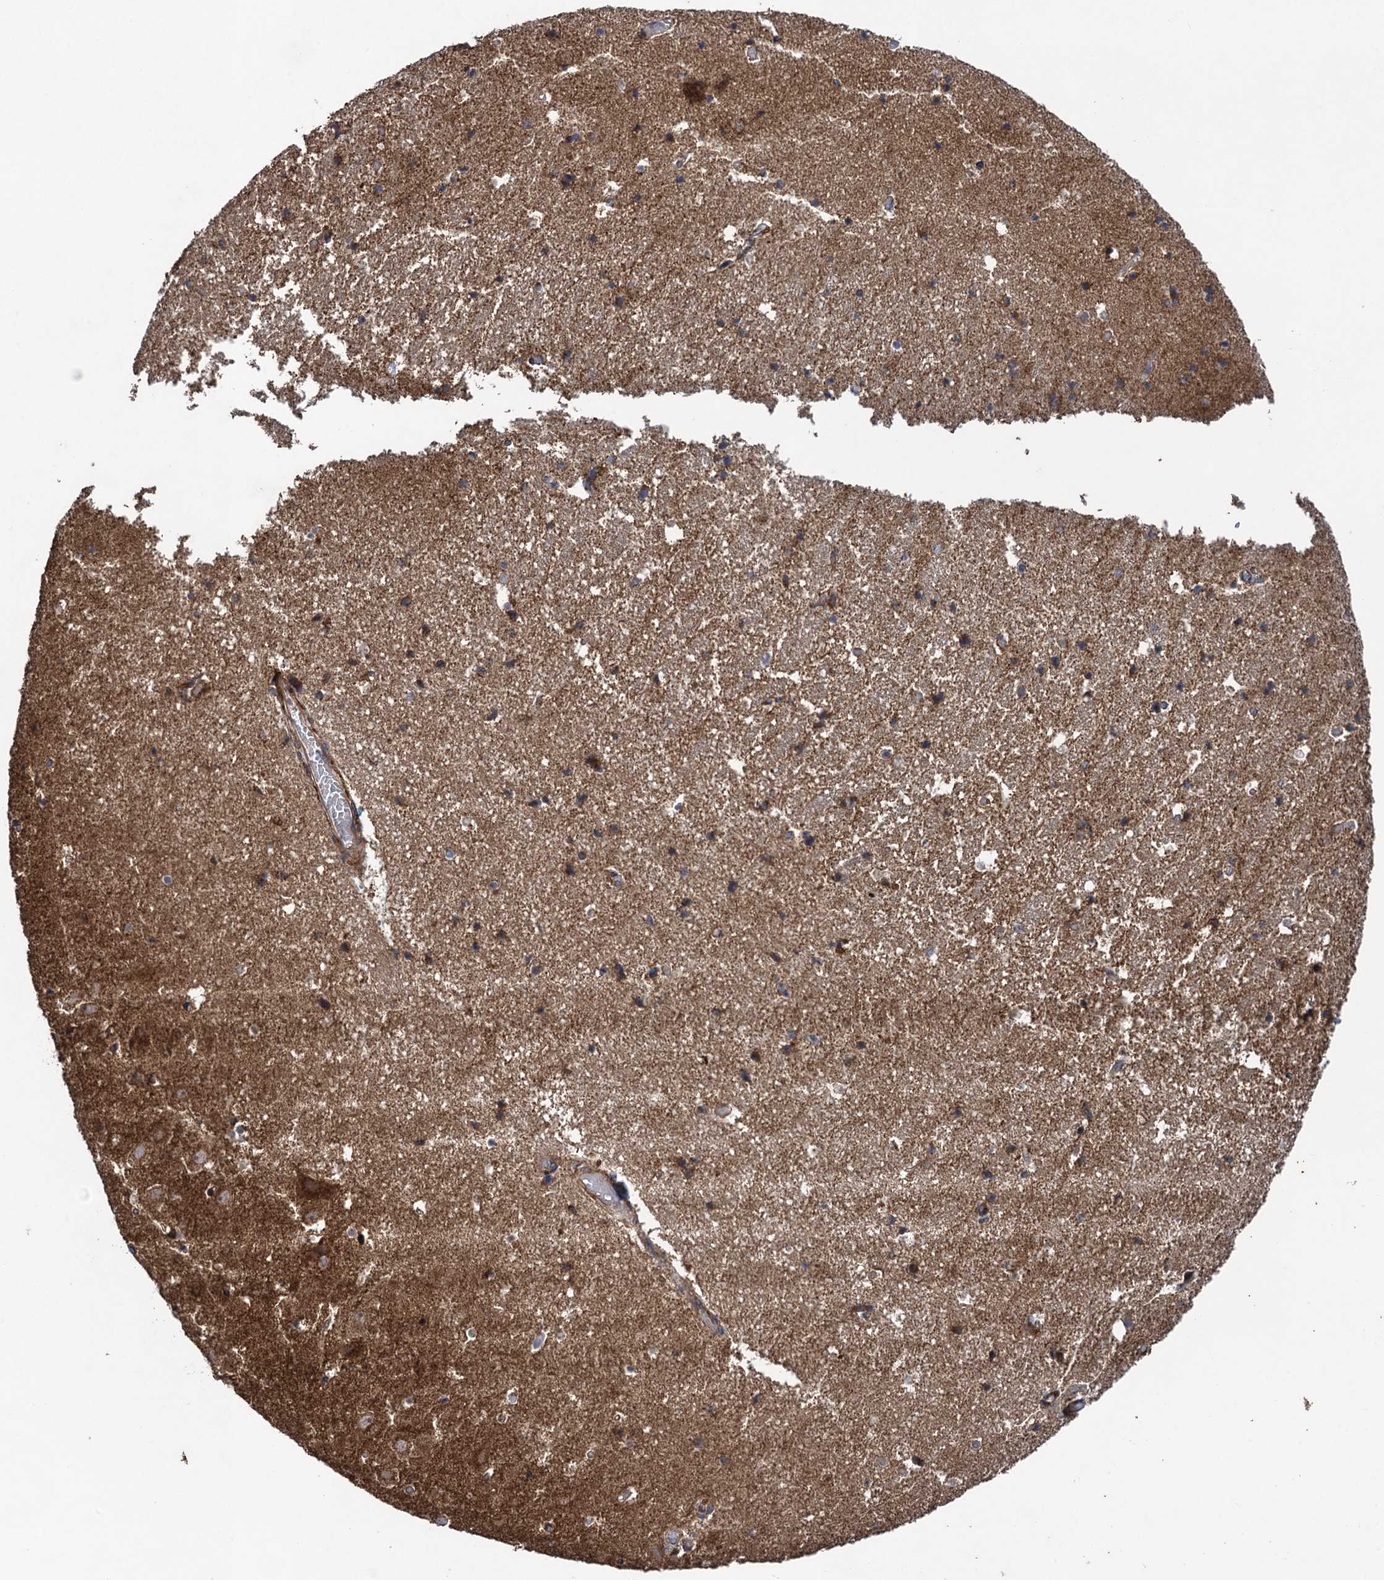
{"staining": {"intensity": "moderate", "quantity": "<25%", "location": "cytoplasmic/membranous"}, "tissue": "hippocampus", "cell_type": "Glial cells", "image_type": "normal", "snomed": [{"axis": "morphology", "description": "Normal tissue, NOS"}, {"axis": "topography", "description": "Hippocampus"}], "caption": "An IHC micrograph of unremarkable tissue is shown. Protein staining in brown labels moderate cytoplasmic/membranous positivity in hippocampus within glial cells.", "gene": "TXNDC11", "patient": {"sex": "female", "age": 52}}